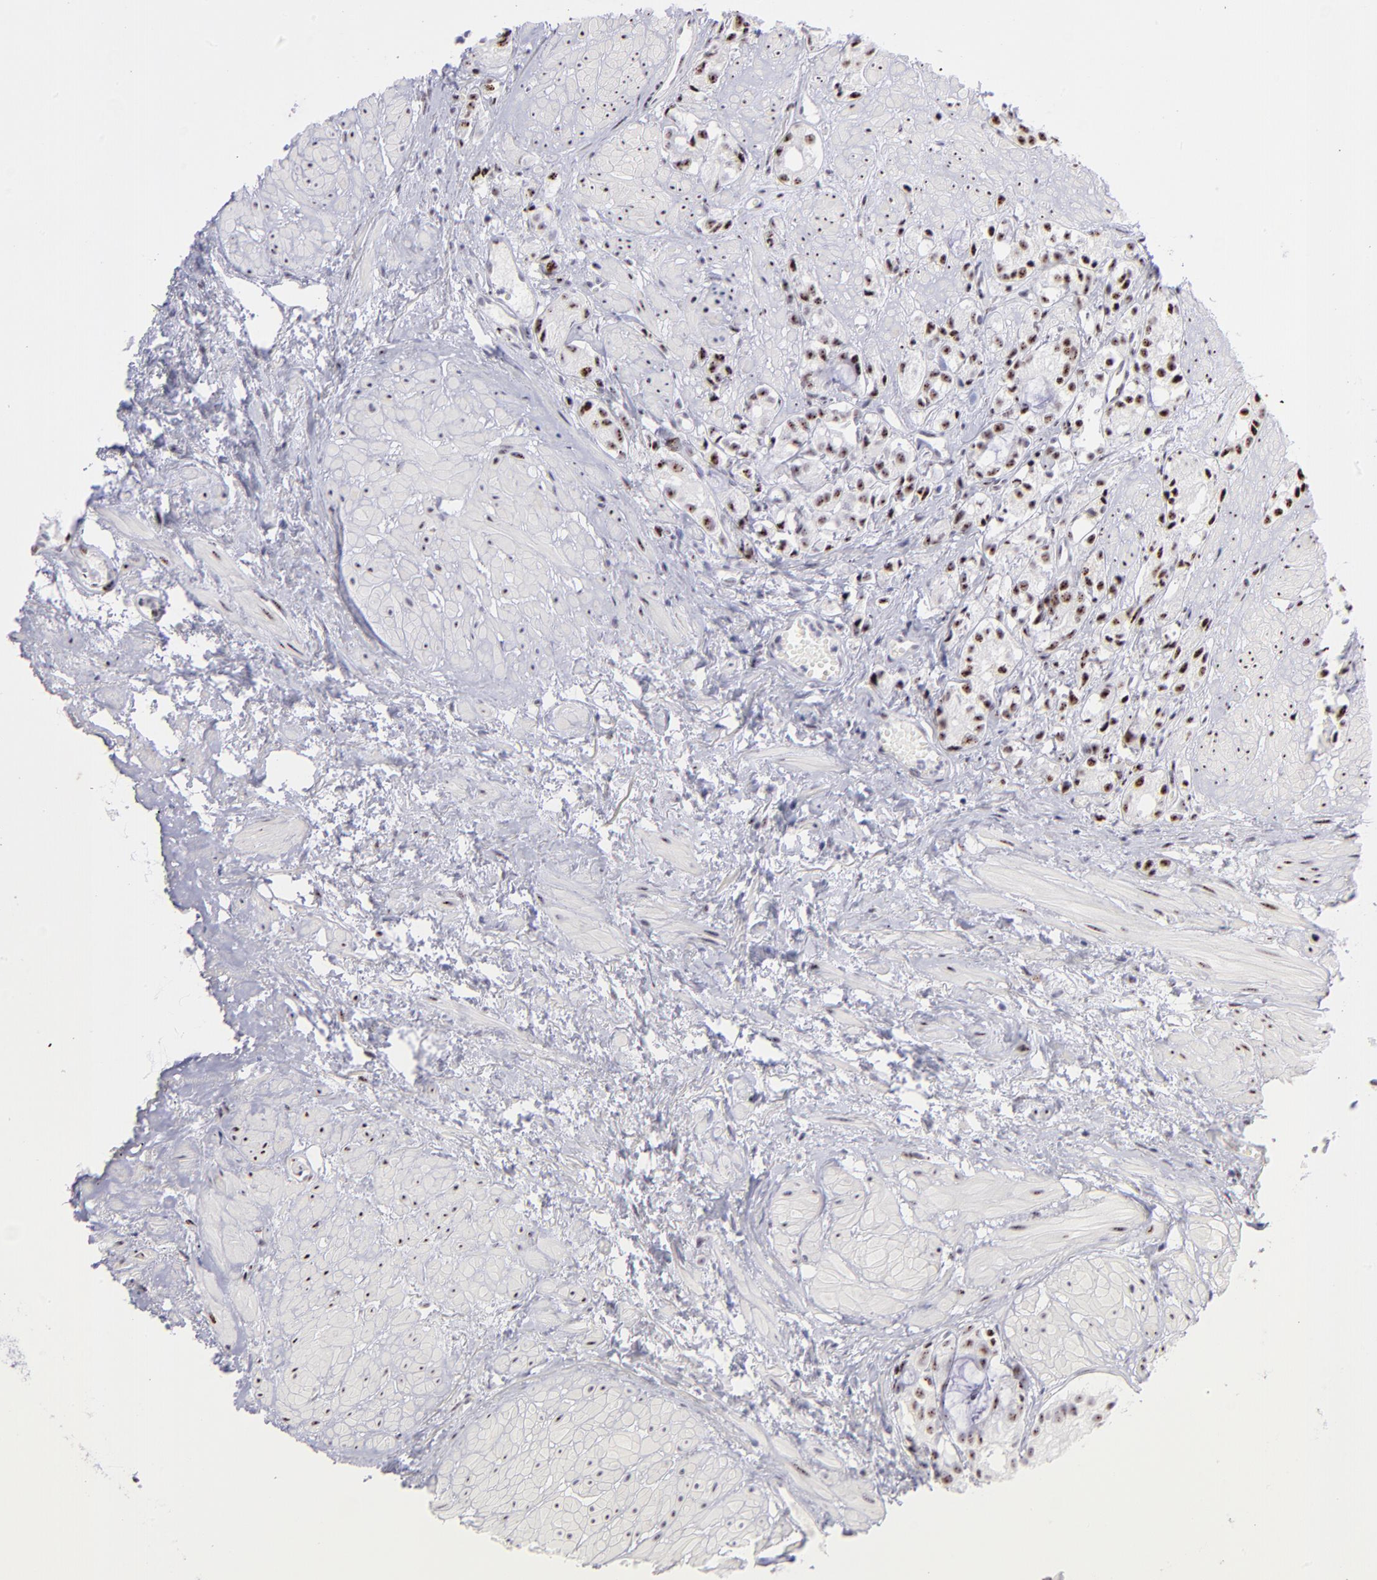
{"staining": {"intensity": "strong", "quantity": ">75%", "location": "nuclear"}, "tissue": "prostate cancer", "cell_type": "Tumor cells", "image_type": "cancer", "snomed": [{"axis": "morphology", "description": "Adenocarcinoma, High grade"}, {"axis": "topography", "description": "Prostate"}], "caption": "A brown stain highlights strong nuclear expression of a protein in human prostate cancer (adenocarcinoma (high-grade)) tumor cells.", "gene": "CDC25C", "patient": {"sex": "male", "age": 85}}